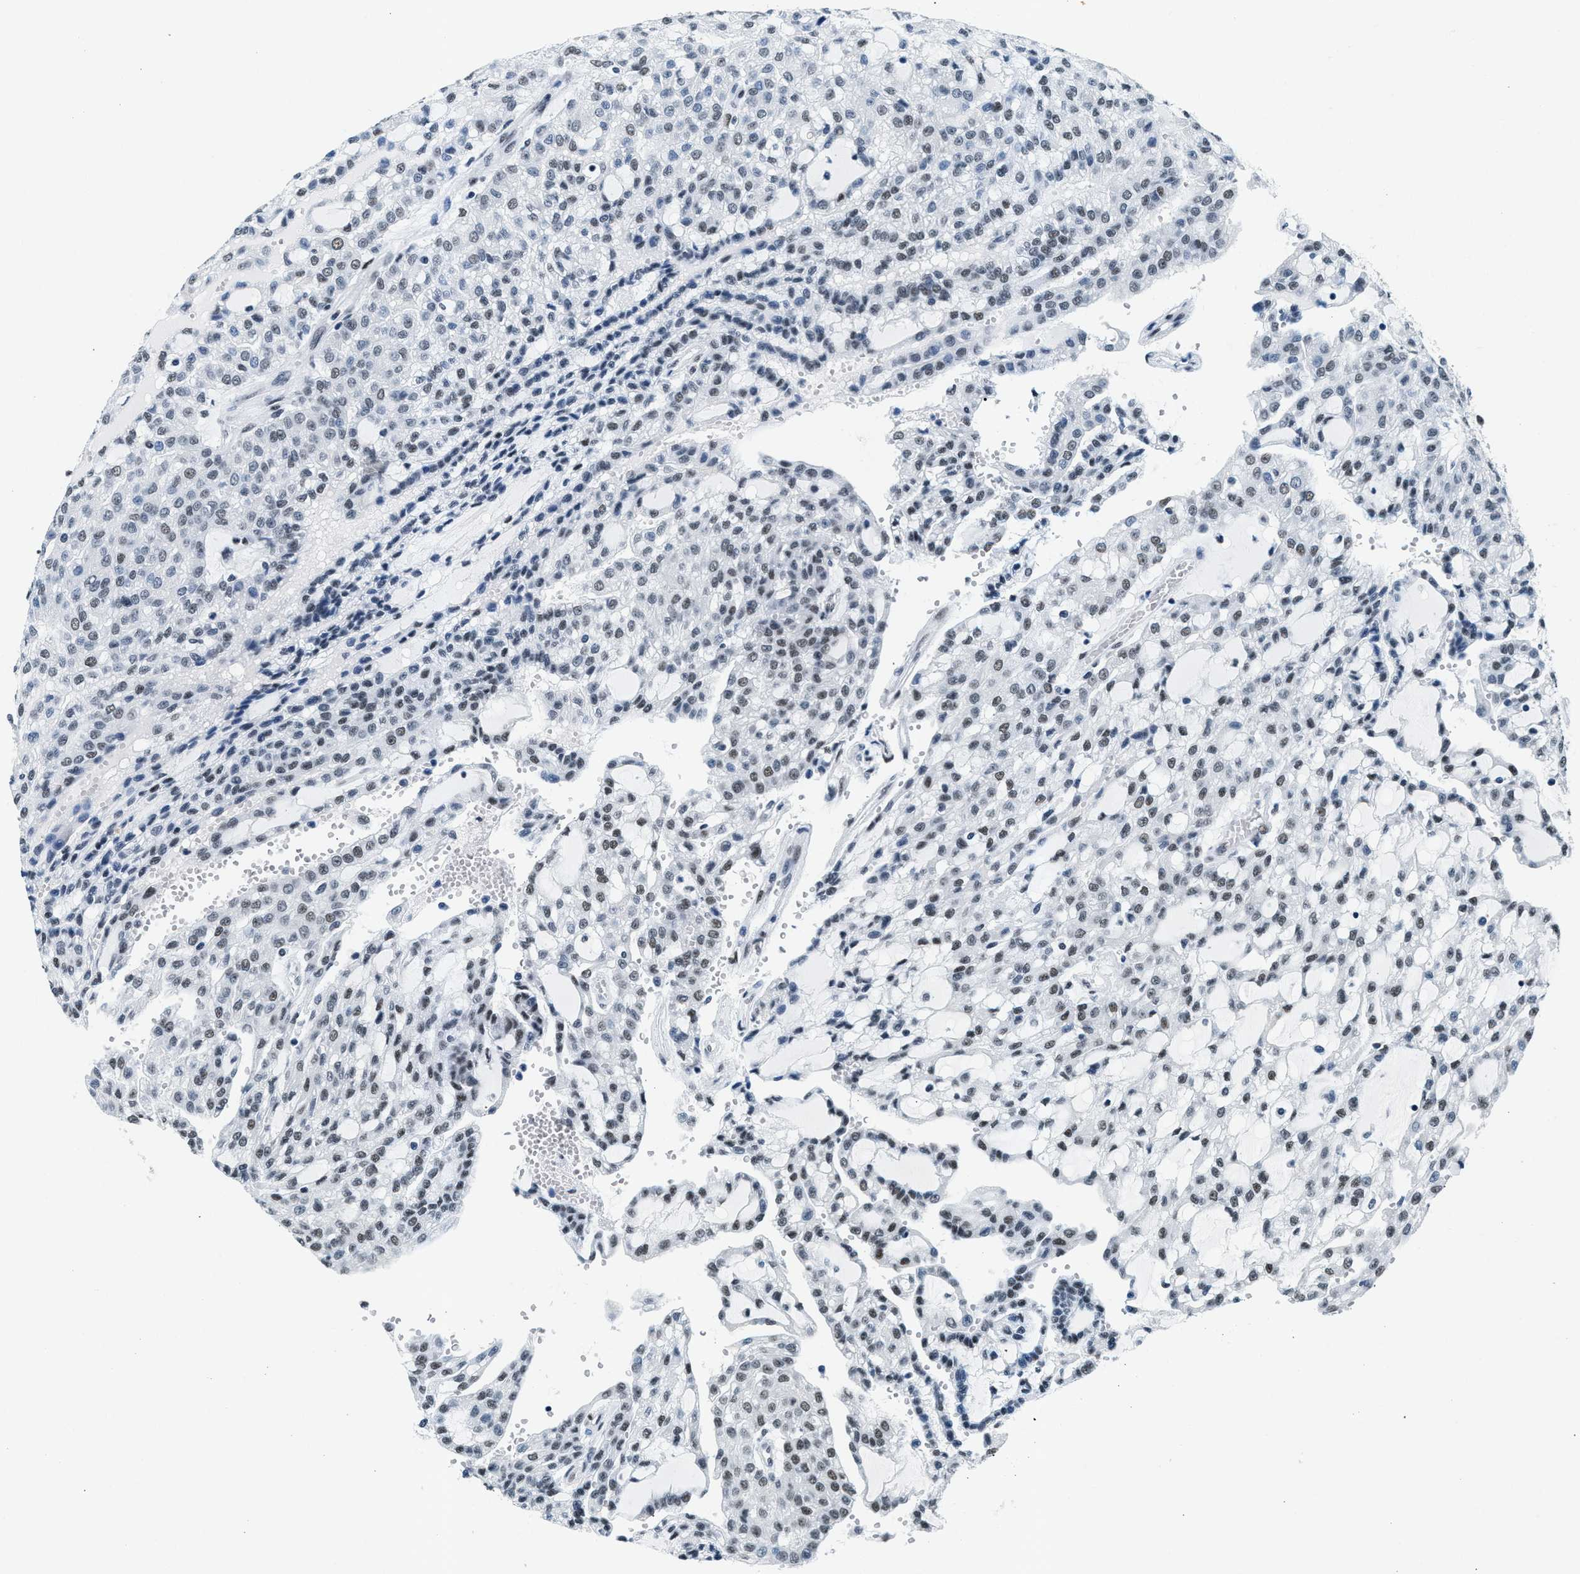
{"staining": {"intensity": "weak", "quantity": "25%-75%", "location": "nuclear"}, "tissue": "renal cancer", "cell_type": "Tumor cells", "image_type": "cancer", "snomed": [{"axis": "morphology", "description": "Adenocarcinoma, NOS"}, {"axis": "topography", "description": "Kidney"}], "caption": "This is an image of immunohistochemistry (IHC) staining of adenocarcinoma (renal), which shows weak expression in the nuclear of tumor cells.", "gene": "ATF2", "patient": {"sex": "male", "age": 63}}